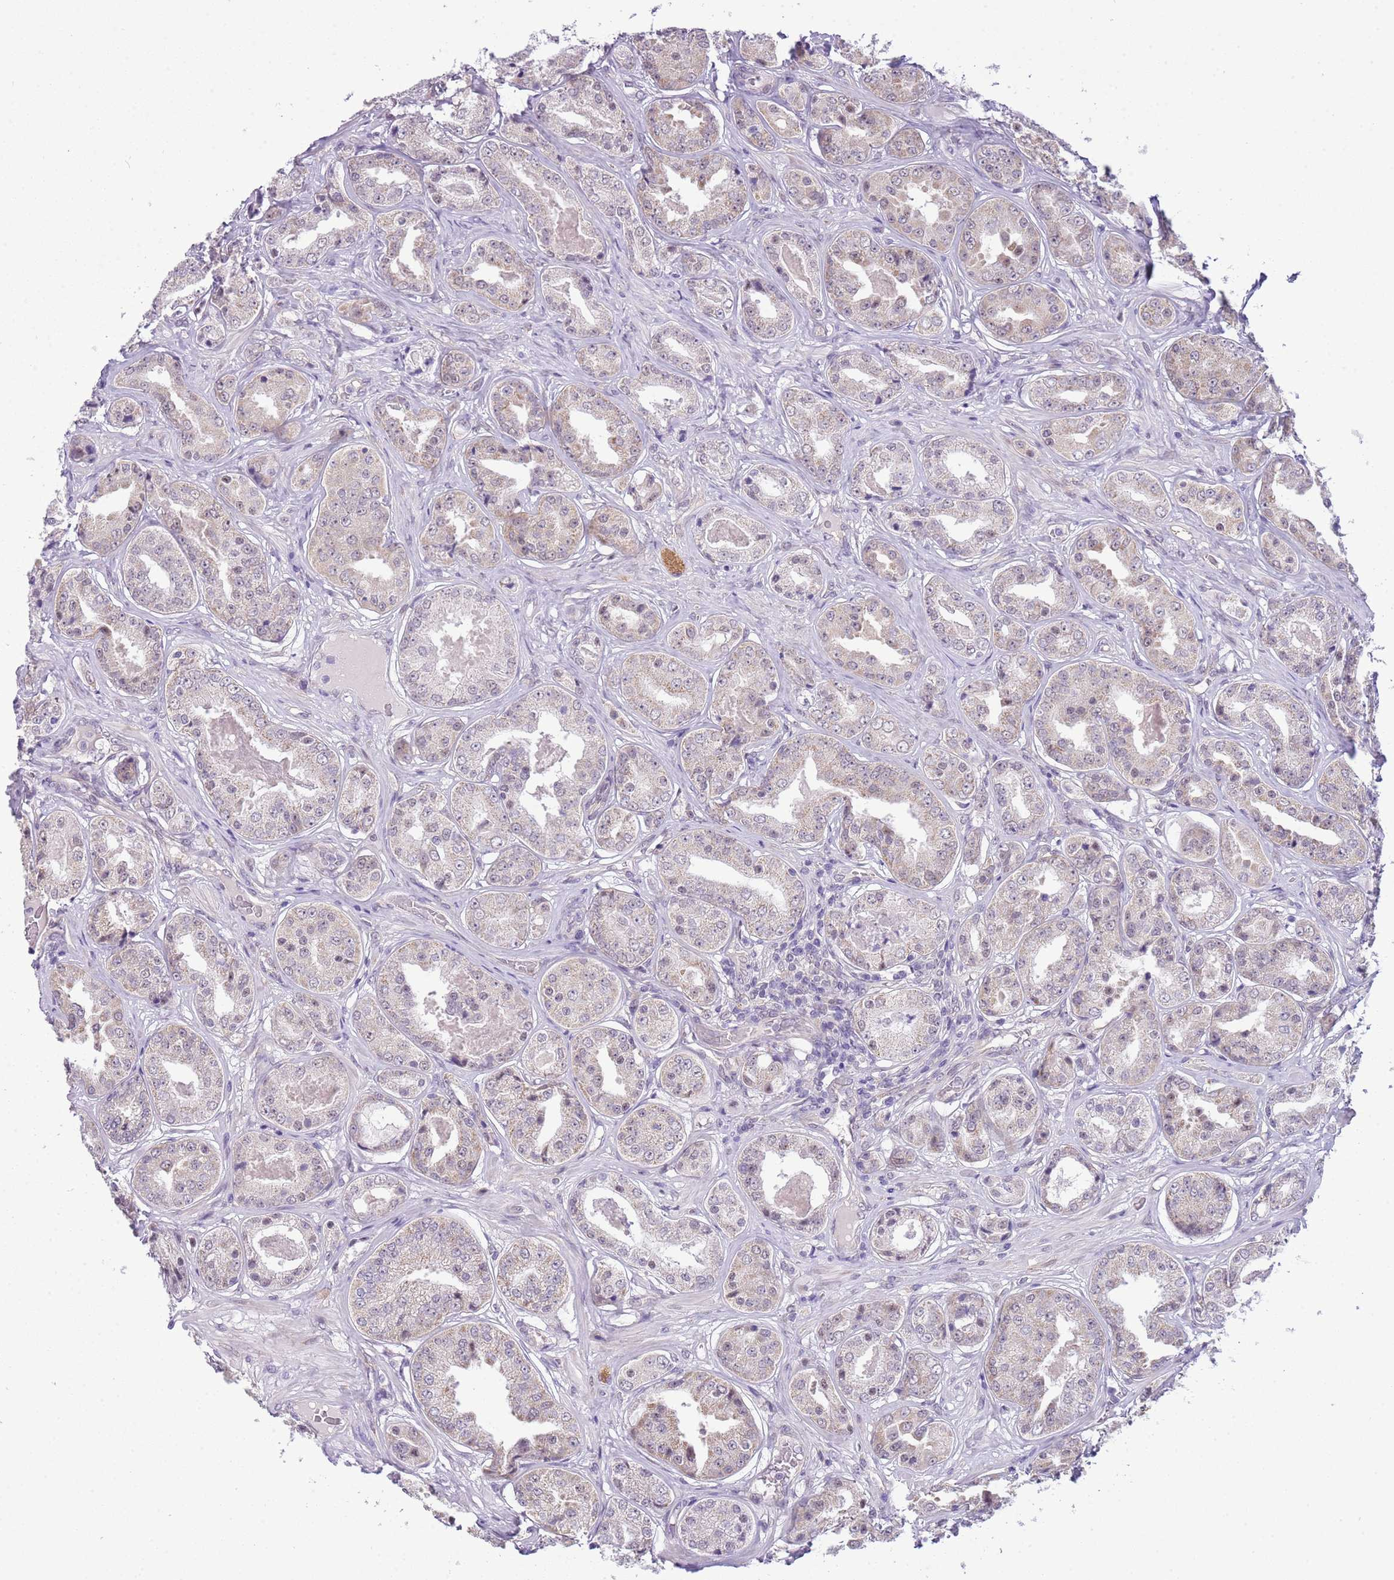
{"staining": {"intensity": "negative", "quantity": "none", "location": "none"}, "tissue": "prostate cancer", "cell_type": "Tumor cells", "image_type": "cancer", "snomed": [{"axis": "morphology", "description": "Adenocarcinoma, High grade"}, {"axis": "topography", "description": "Prostate"}], "caption": "Immunohistochemistry image of human prostate cancer (high-grade adenocarcinoma) stained for a protein (brown), which exhibits no positivity in tumor cells. (DAB immunohistochemistry with hematoxylin counter stain).", "gene": "FAM120C", "patient": {"sex": "male", "age": 63}}